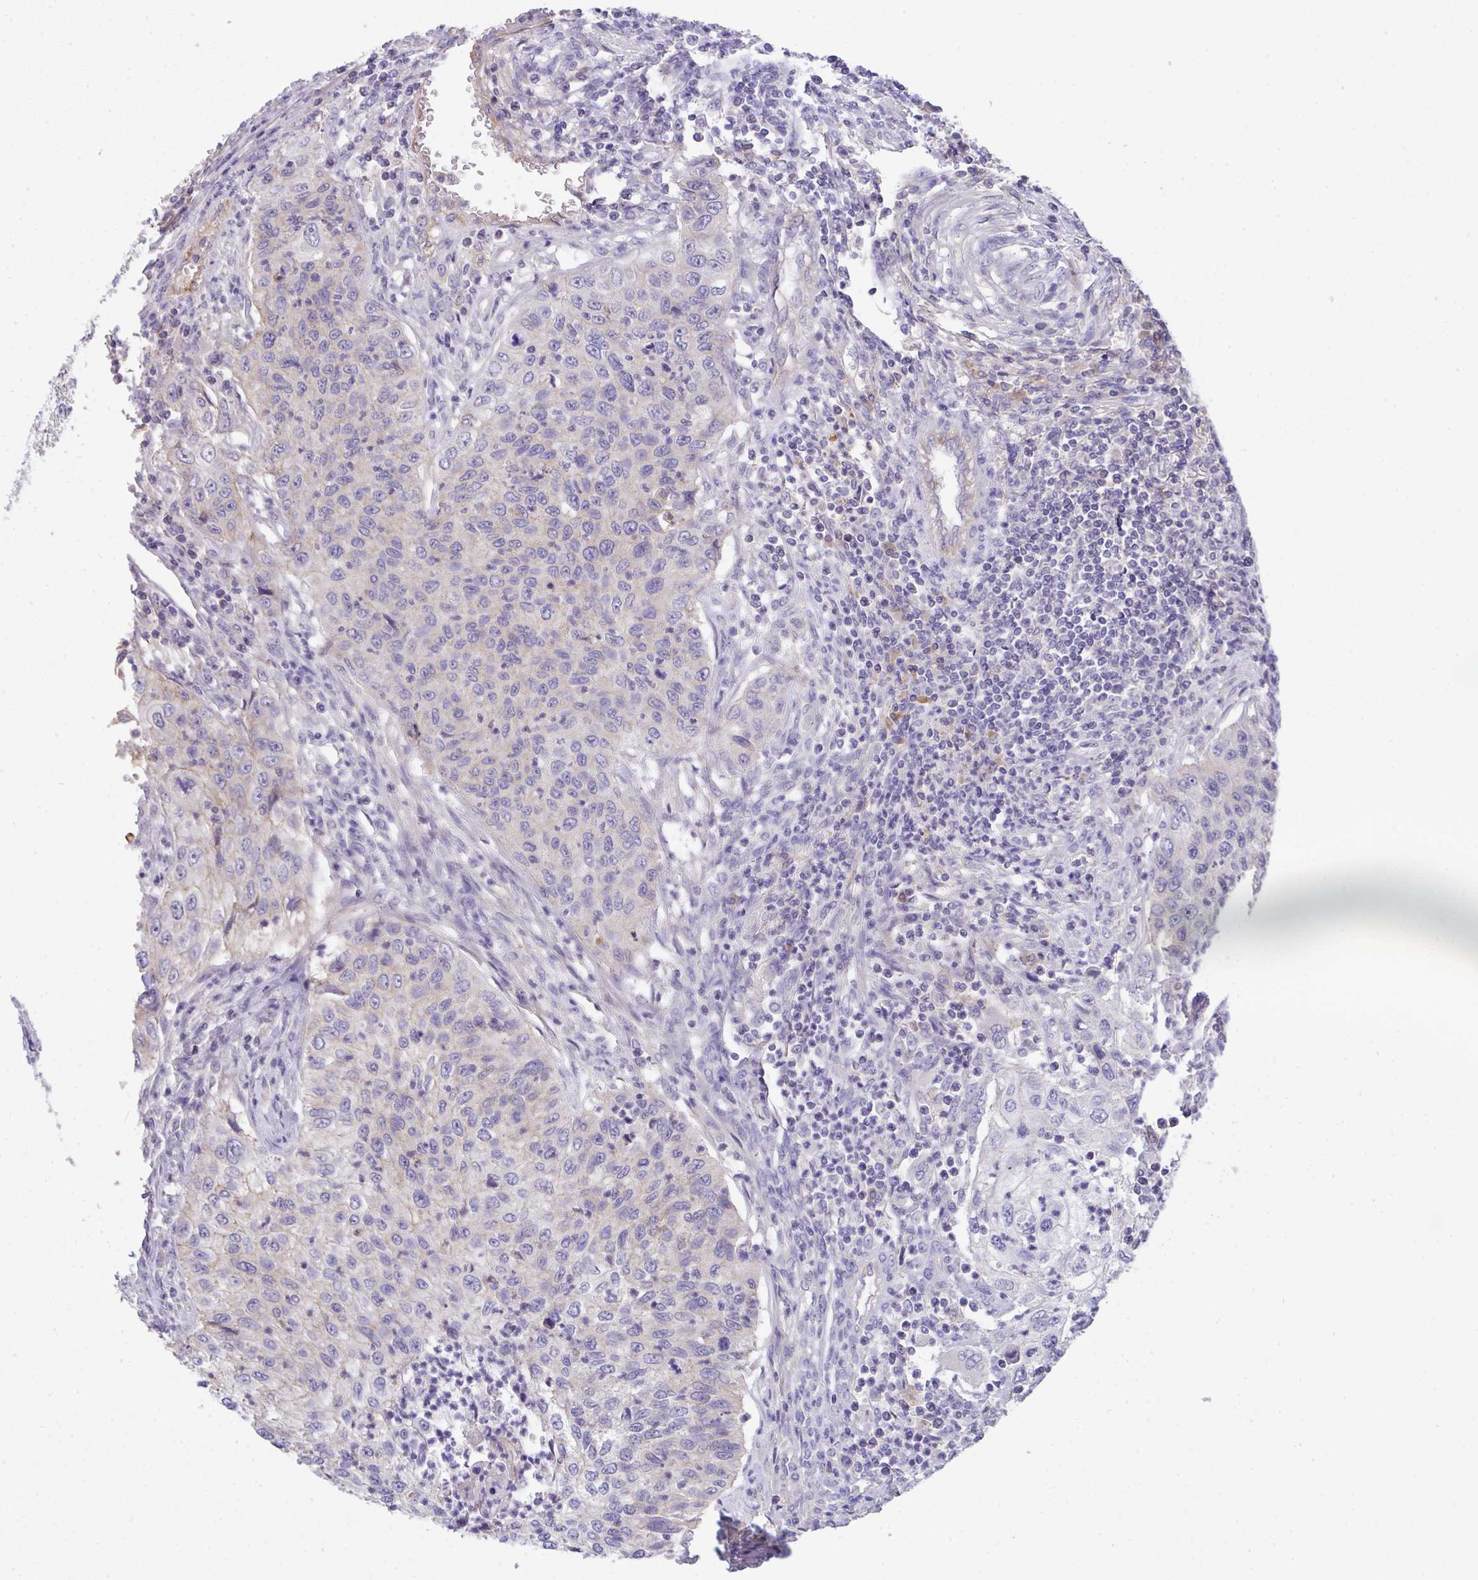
{"staining": {"intensity": "negative", "quantity": "none", "location": "none"}, "tissue": "urothelial cancer", "cell_type": "Tumor cells", "image_type": "cancer", "snomed": [{"axis": "morphology", "description": "Urothelial carcinoma, High grade"}, {"axis": "topography", "description": "Urinary bladder"}], "caption": "Protein analysis of high-grade urothelial carcinoma reveals no significant expression in tumor cells.", "gene": "ZNF581", "patient": {"sex": "female", "age": 60}}